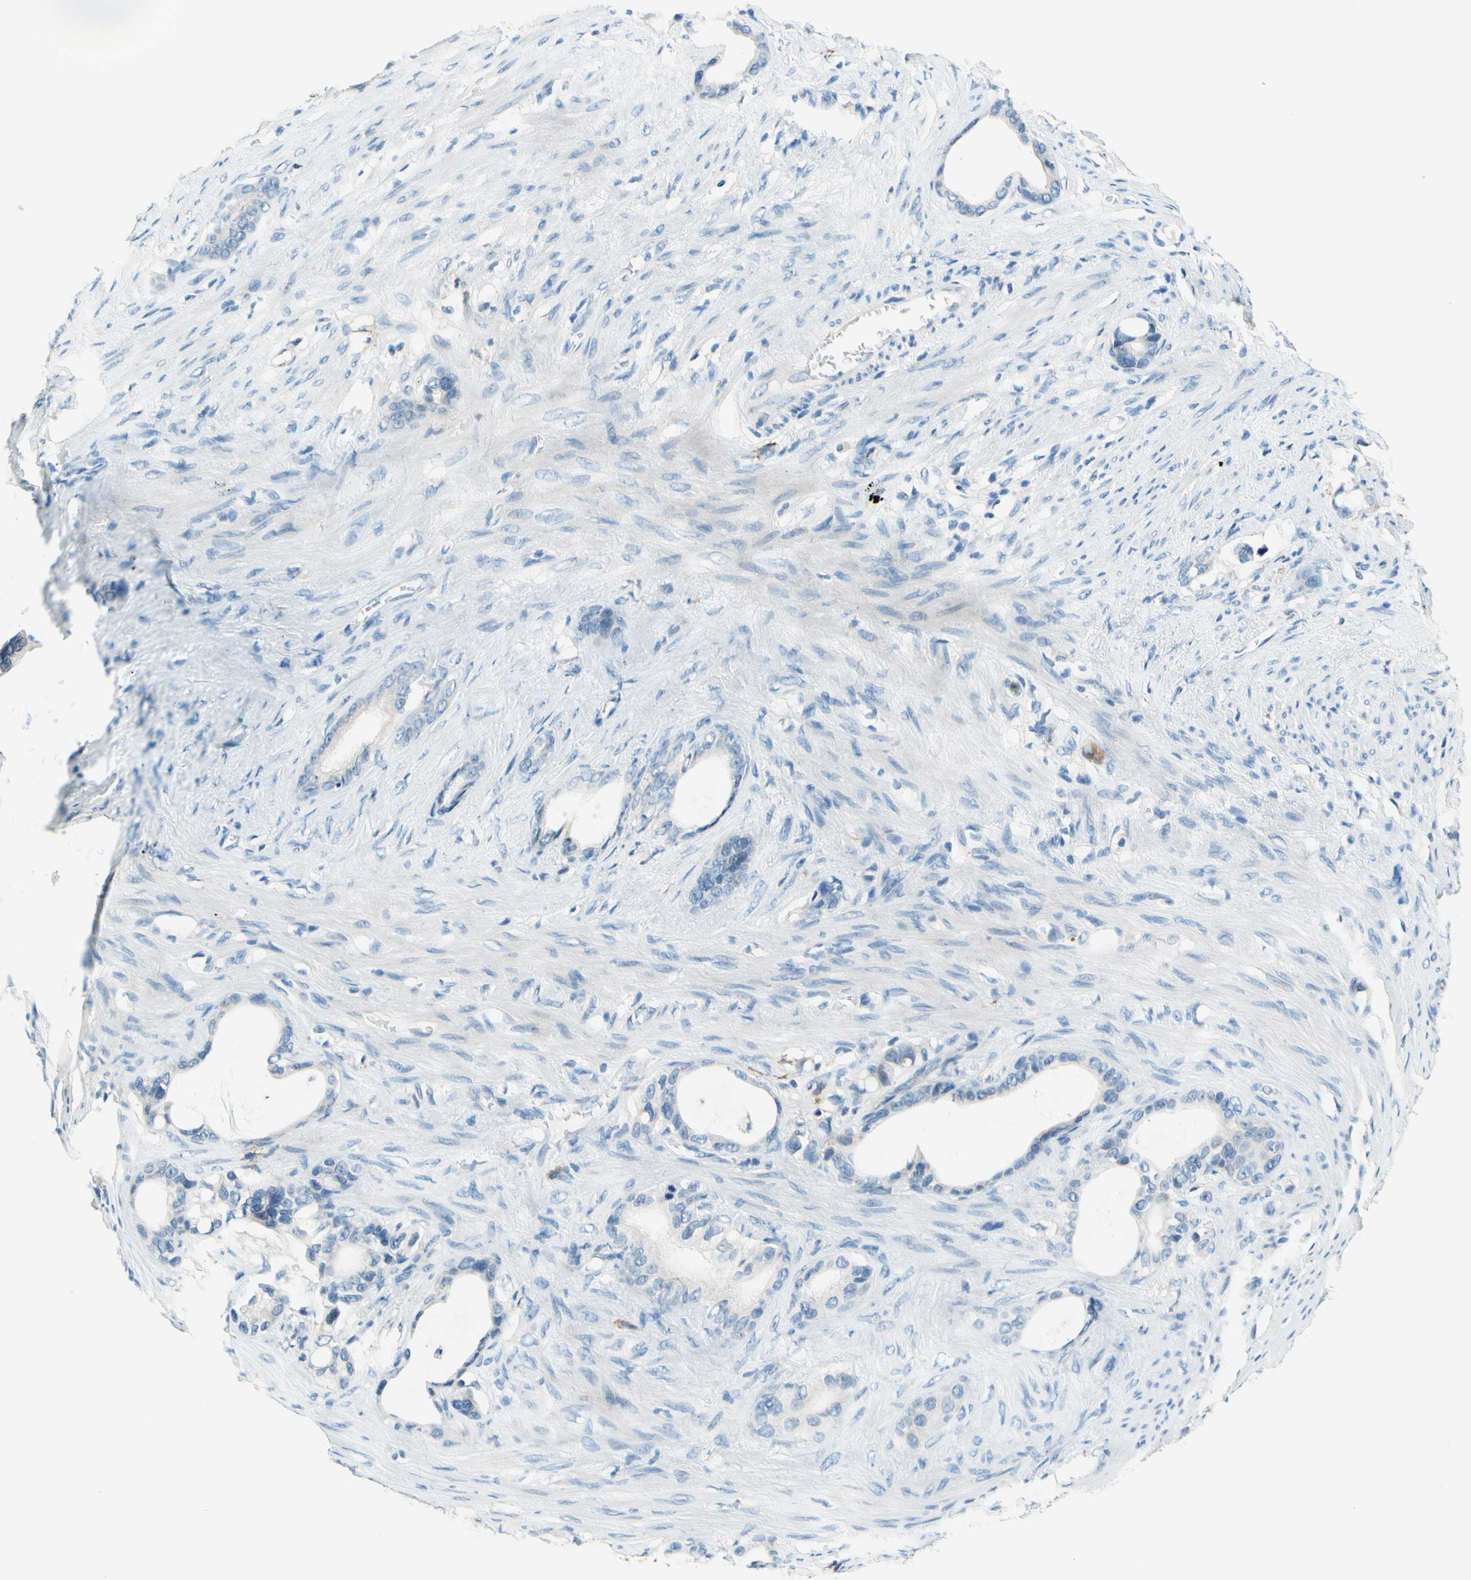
{"staining": {"intensity": "weak", "quantity": "<25%", "location": "cytoplasmic/membranous"}, "tissue": "stomach cancer", "cell_type": "Tumor cells", "image_type": "cancer", "snomed": [{"axis": "morphology", "description": "Adenocarcinoma, NOS"}, {"axis": "topography", "description": "Stomach"}], "caption": "Tumor cells are negative for protein expression in human stomach cancer.", "gene": "SIGLEC9", "patient": {"sex": "female", "age": 75}}